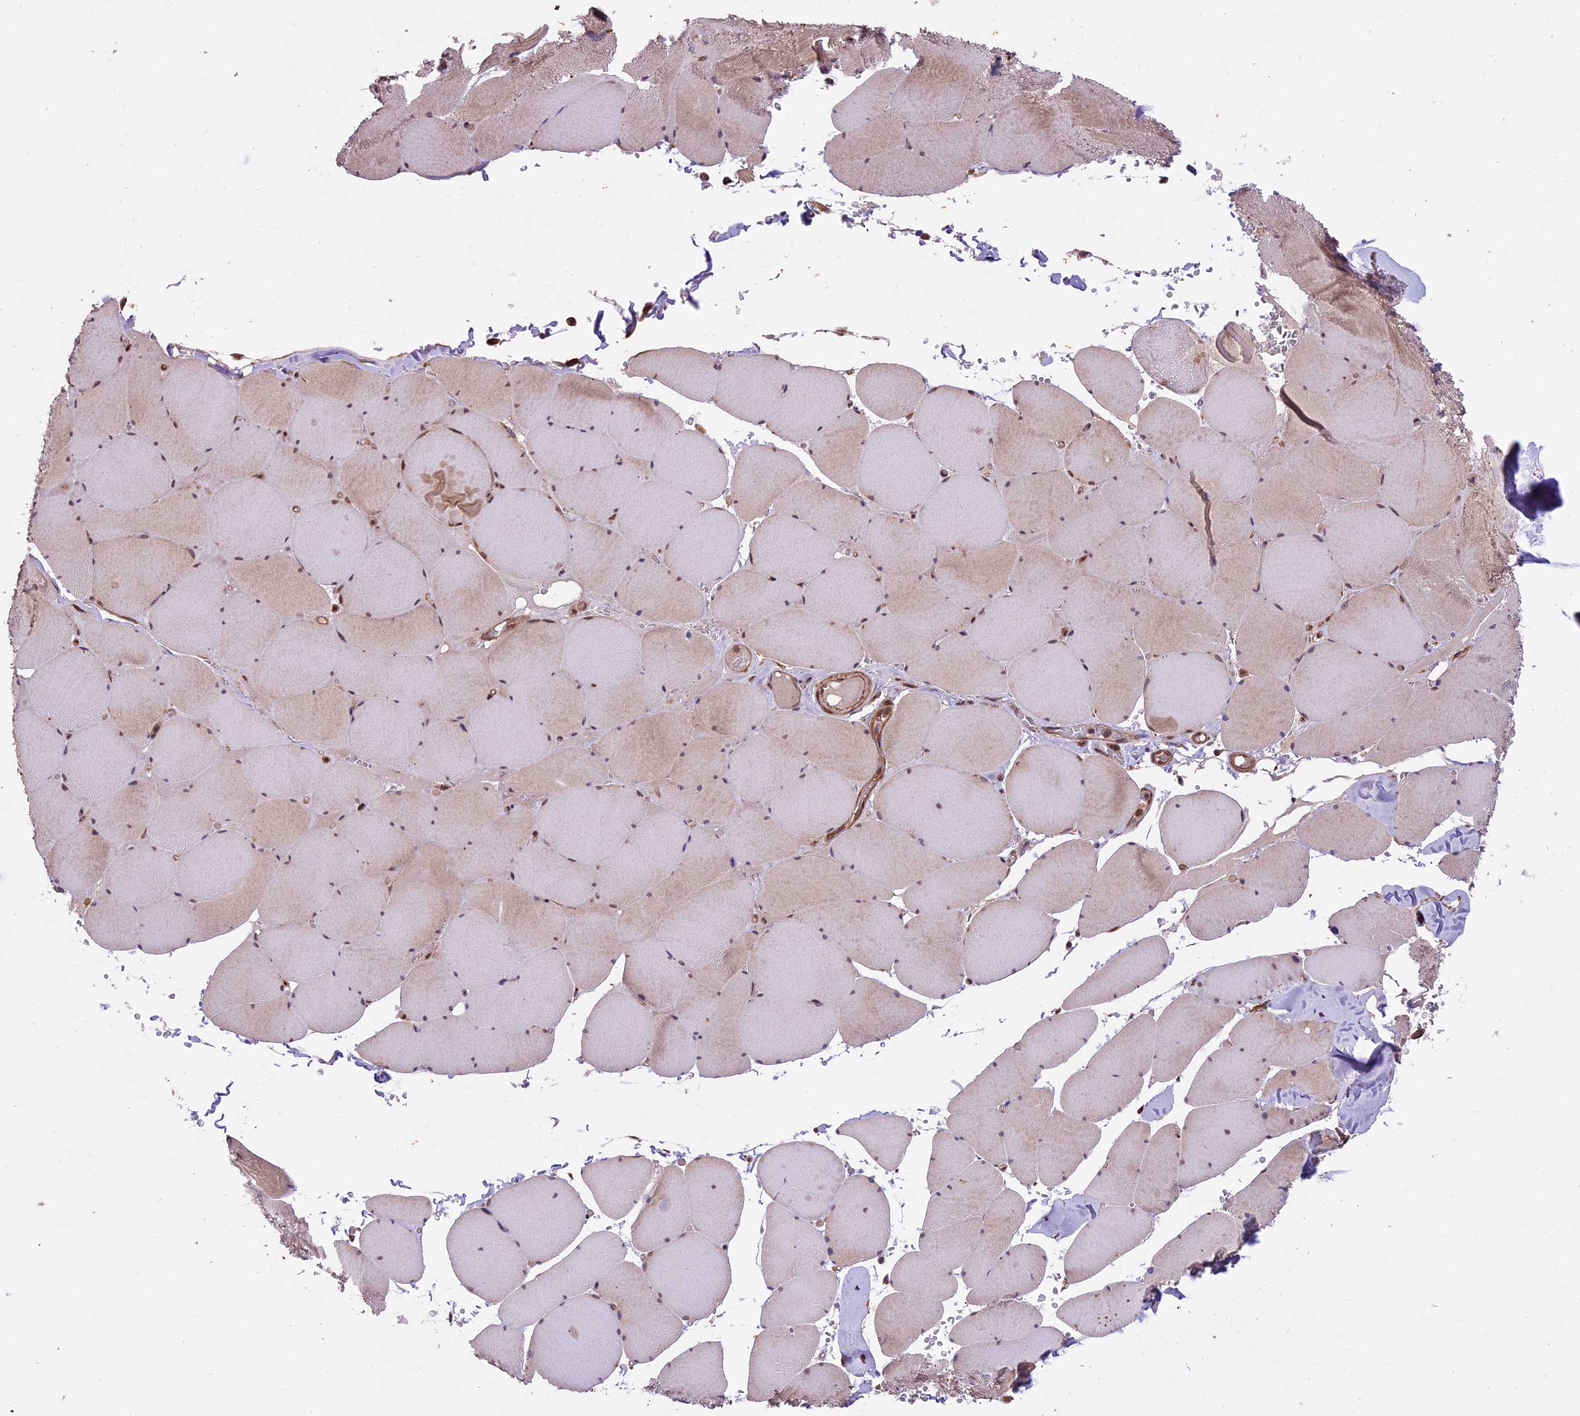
{"staining": {"intensity": "weak", "quantity": ">75%", "location": "cytoplasmic/membranous"}, "tissue": "skeletal muscle", "cell_type": "Myocytes", "image_type": "normal", "snomed": [{"axis": "morphology", "description": "Normal tissue, NOS"}, {"axis": "topography", "description": "Skeletal muscle"}, {"axis": "topography", "description": "Head-Neck"}], "caption": "IHC histopathology image of unremarkable human skeletal muscle stained for a protein (brown), which reveals low levels of weak cytoplasmic/membranous positivity in approximately >75% of myocytes.", "gene": "HDAC5", "patient": {"sex": "male", "age": 66}}